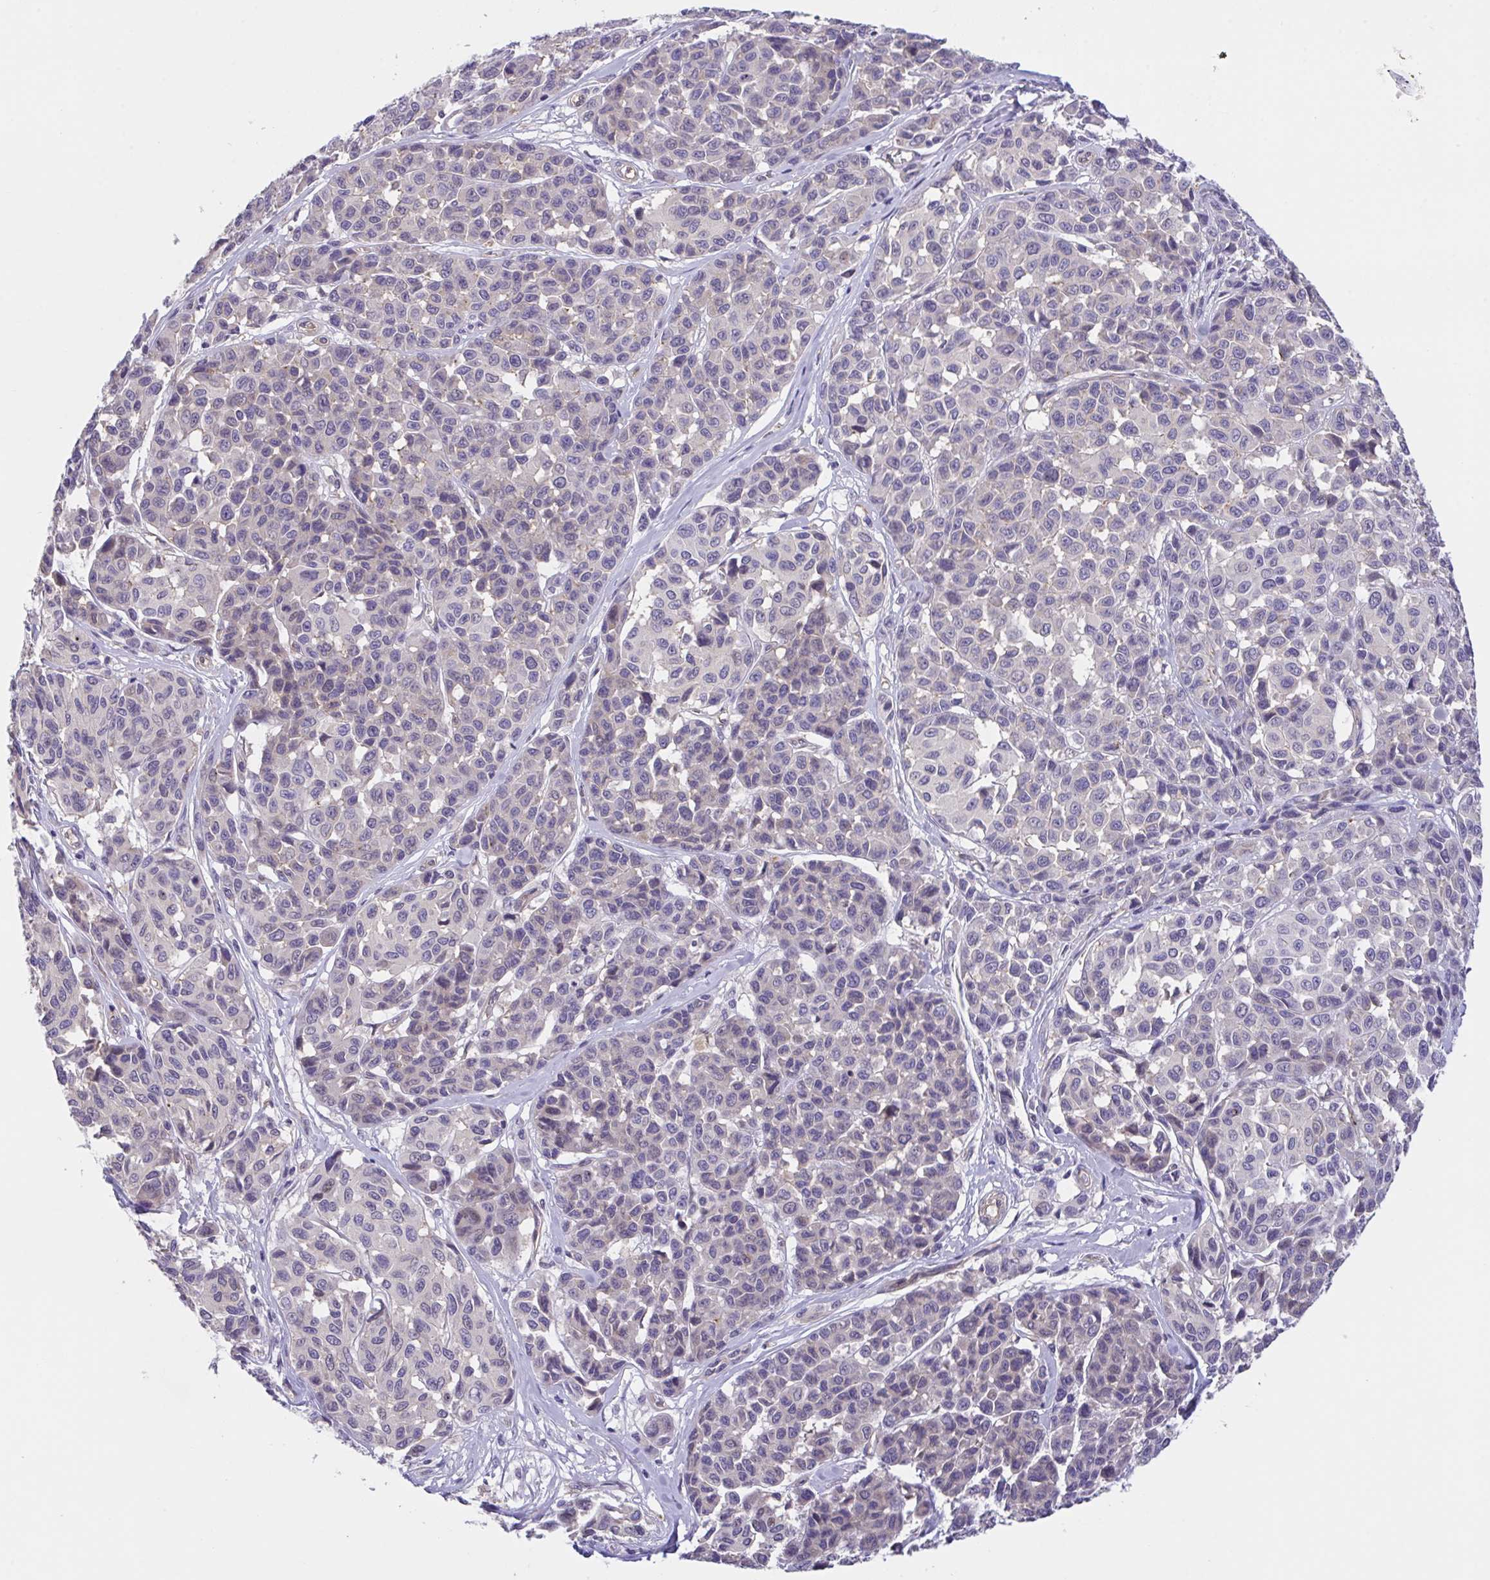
{"staining": {"intensity": "negative", "quantity": "none", "location": "none"}, "tissue": "melanoma", "cell_type": "Tumor cells", "image_type": "cancer", "snomed": [{"axis": "morphology", "description": "Malignant melanoma, NOS"}, {"axis": "topography", "description": "Skin"}], "caption": "Protein analysis of melanoma displays no significant staining in tumor cells.", "gene": "RHOXF1", "patient": {"sex": "female", "age": 66}}